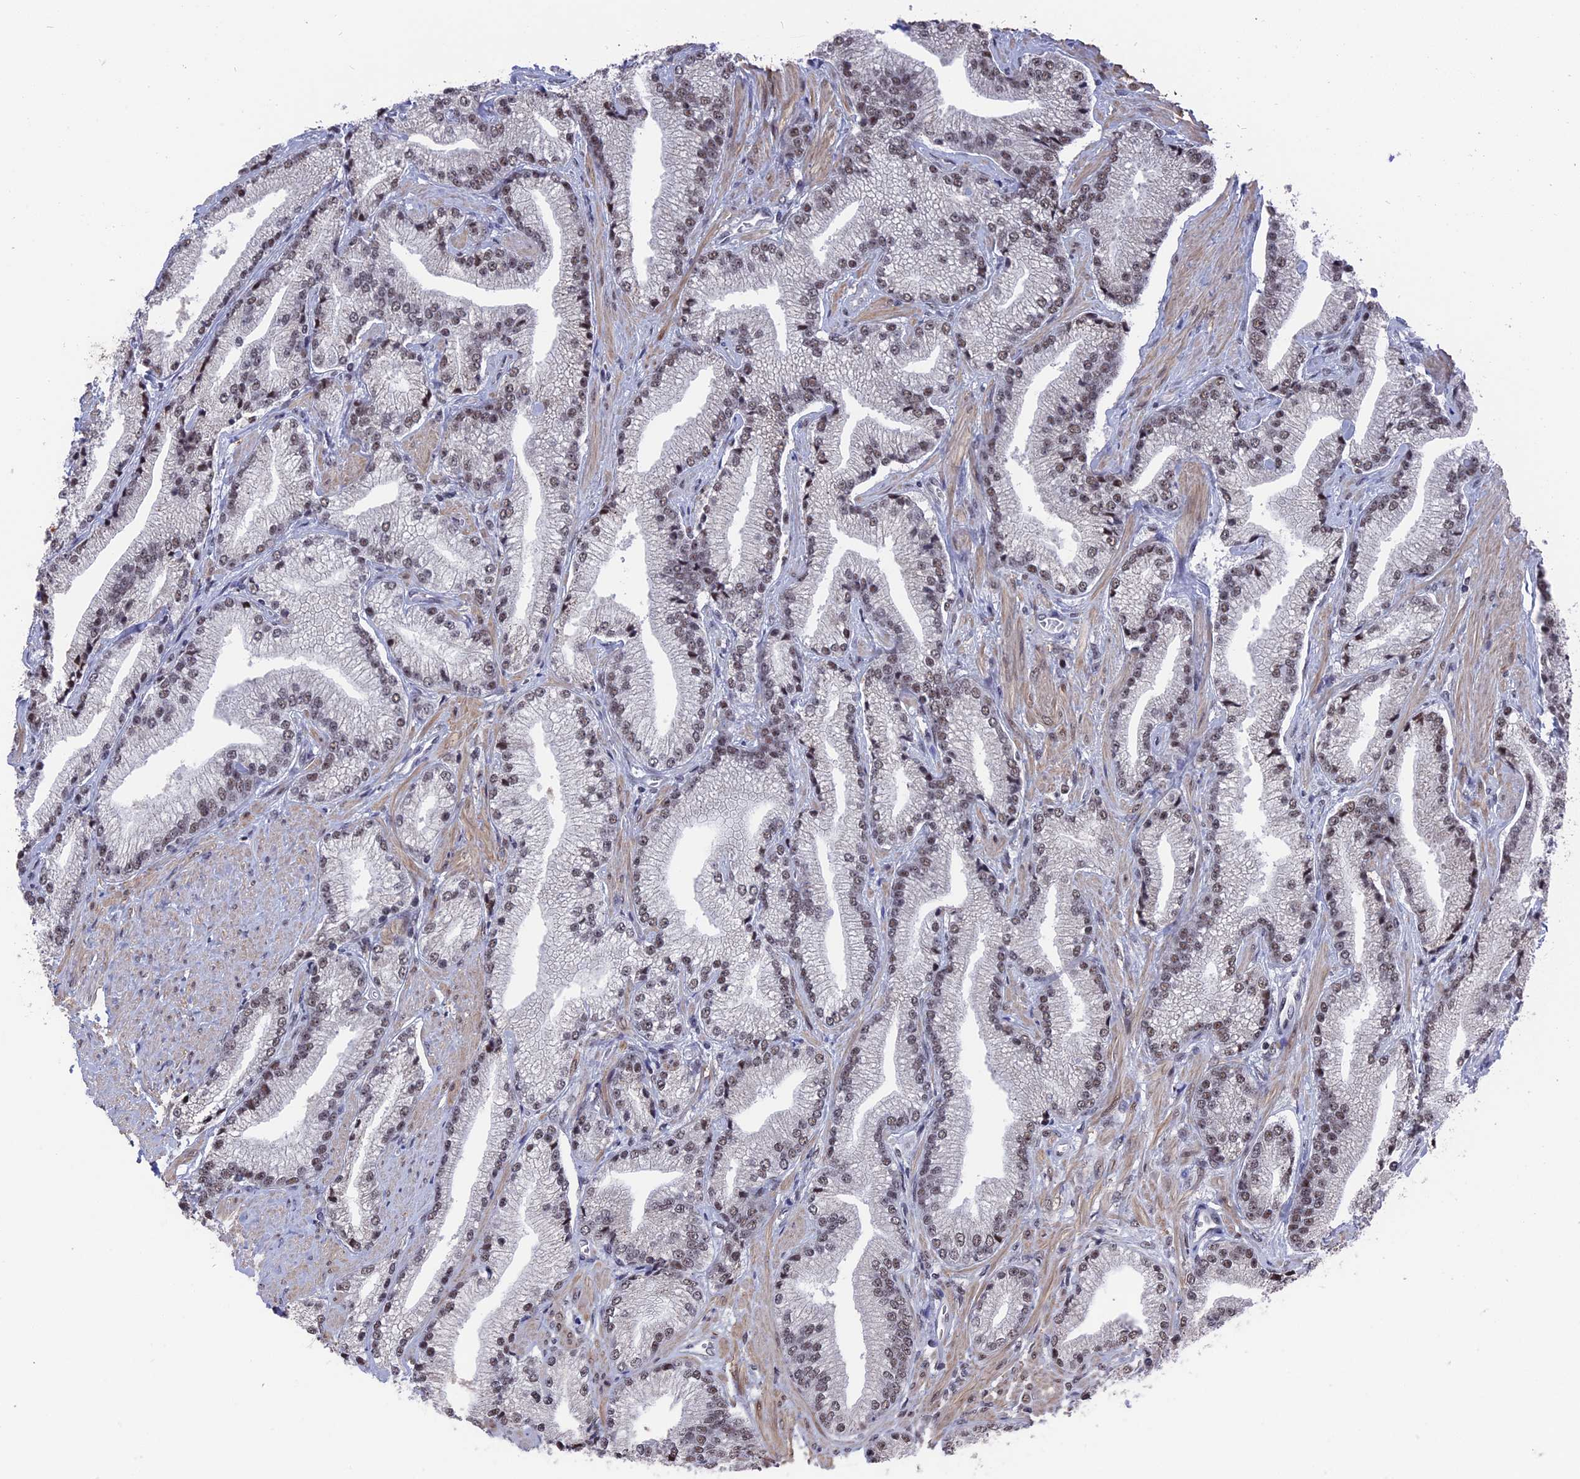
{"staining": {"intensity": "weak", "quantity": "25%-75%", "location": "nuclear"}, "tissue": "prostate cancer", "cell_type": "Tumor cells", "image_type": "cancer", "snomed": [{"axis": "morphology", "description": "Adenocarcinoma, High grade"}, {"axis": "topography", "description": "Prostate"}], "caption": "This is a photomicrograph of immunohistochemistry staining of prostate cancer (adenocarcinoma (high-grade)), which shows weak staining in the nuclear of tumor cells.", "gene": "SF3A2", "patient": {"sex": "male", "age": 67}}